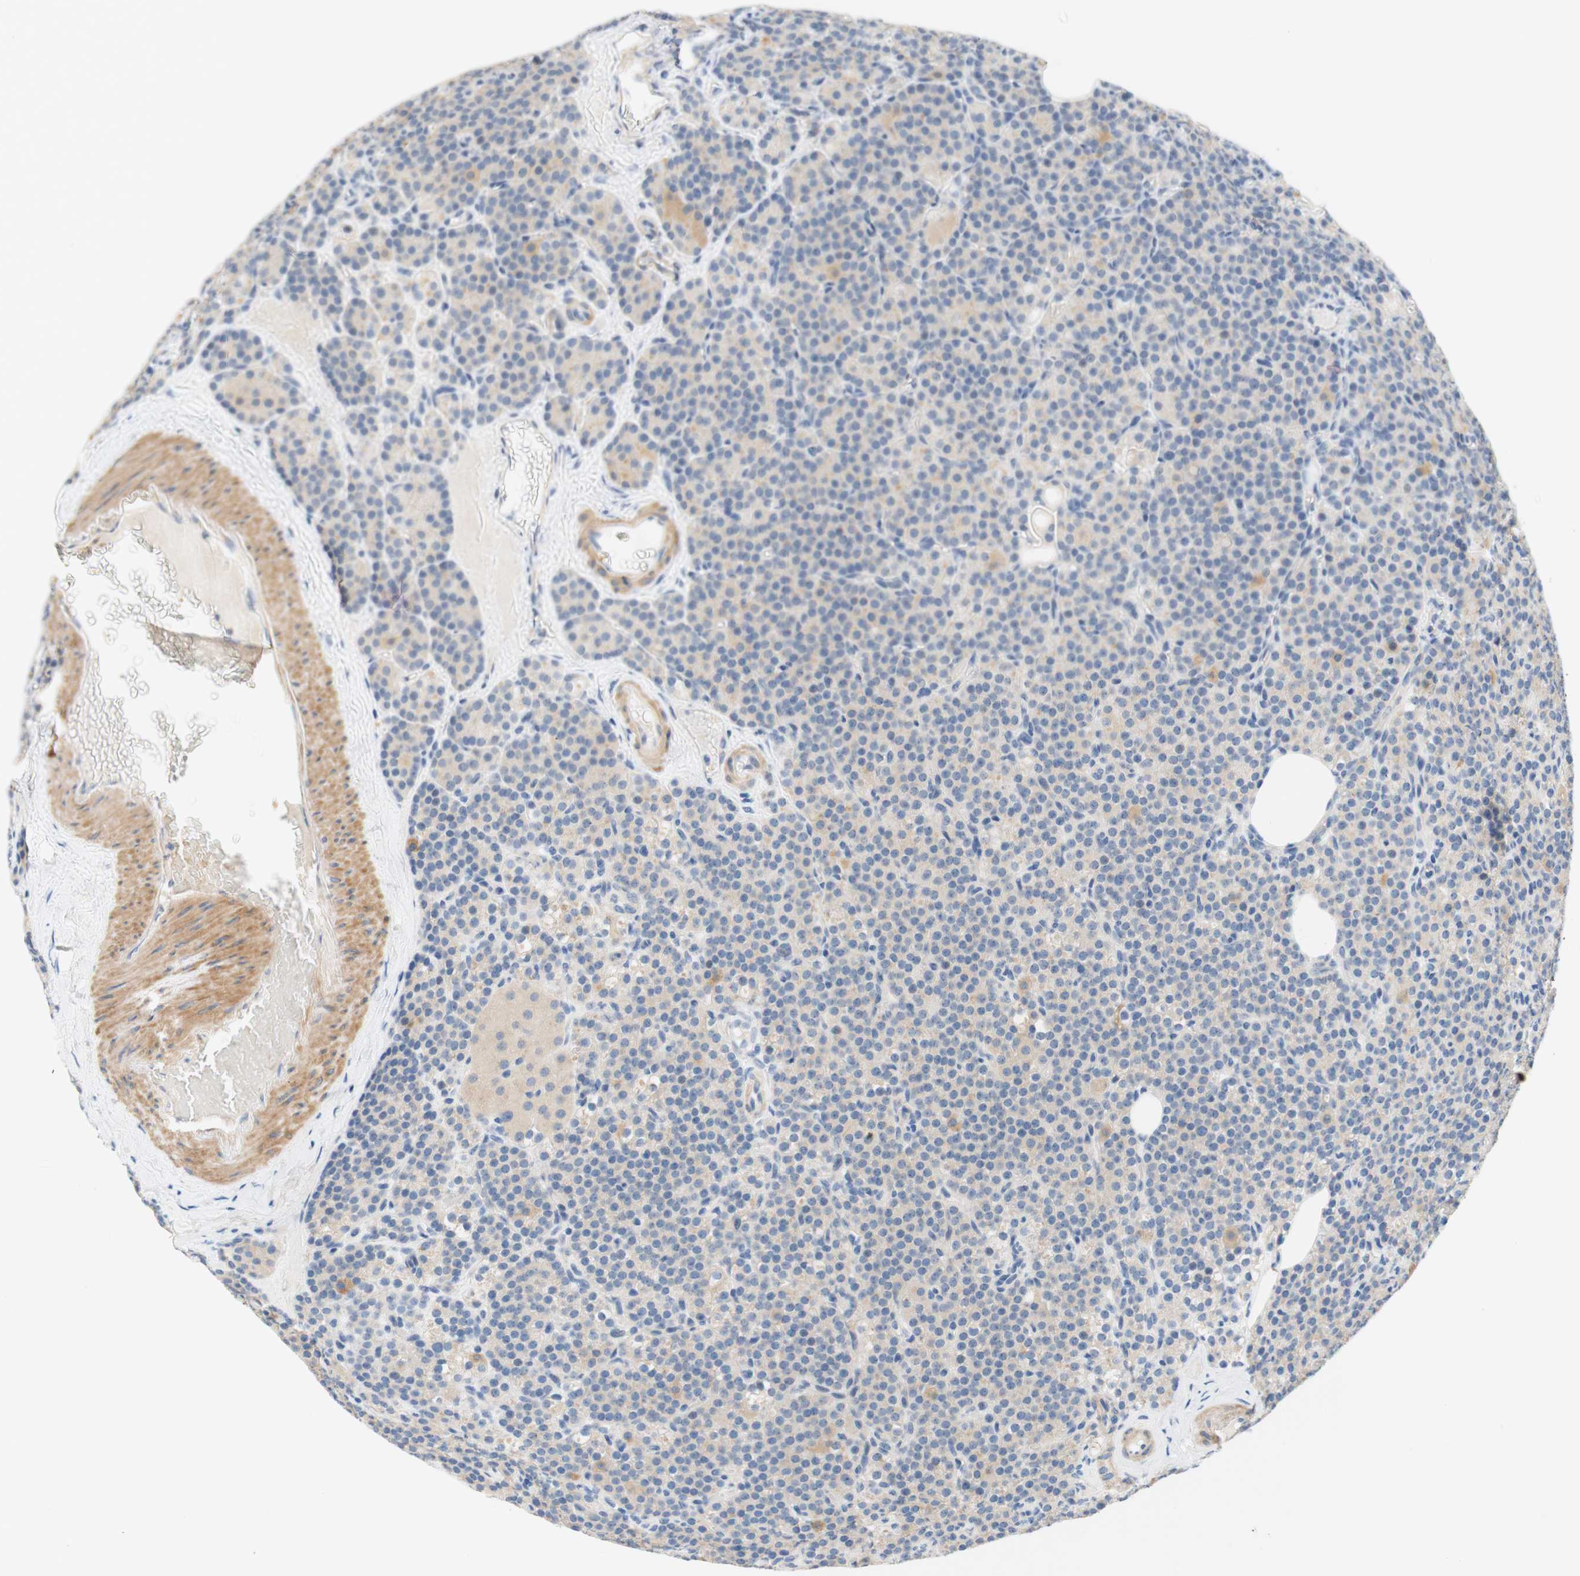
{"staining": {"intensity": "weak", "quantity": "25%-75%", "location": "cytoplasmic/membranous"}, "tissue": "parathyroid gland", "cell_type": "Glandular cells", "image_type": "normal", "snomed": [{"axis": "morphology", "description": "Normal tissue, NOS"}, {"axis": "topography", "description": "Parathyroid gland"}], "caption": "About 25%-75% of glandular cells in benign human parathyroid gland reveal weak cytoplasmic/membranous protein positivity as visualized by brown immunohistochemical staining.", "gene": "ENTREP2", "patient": {"sex": "female", "age": 57}}